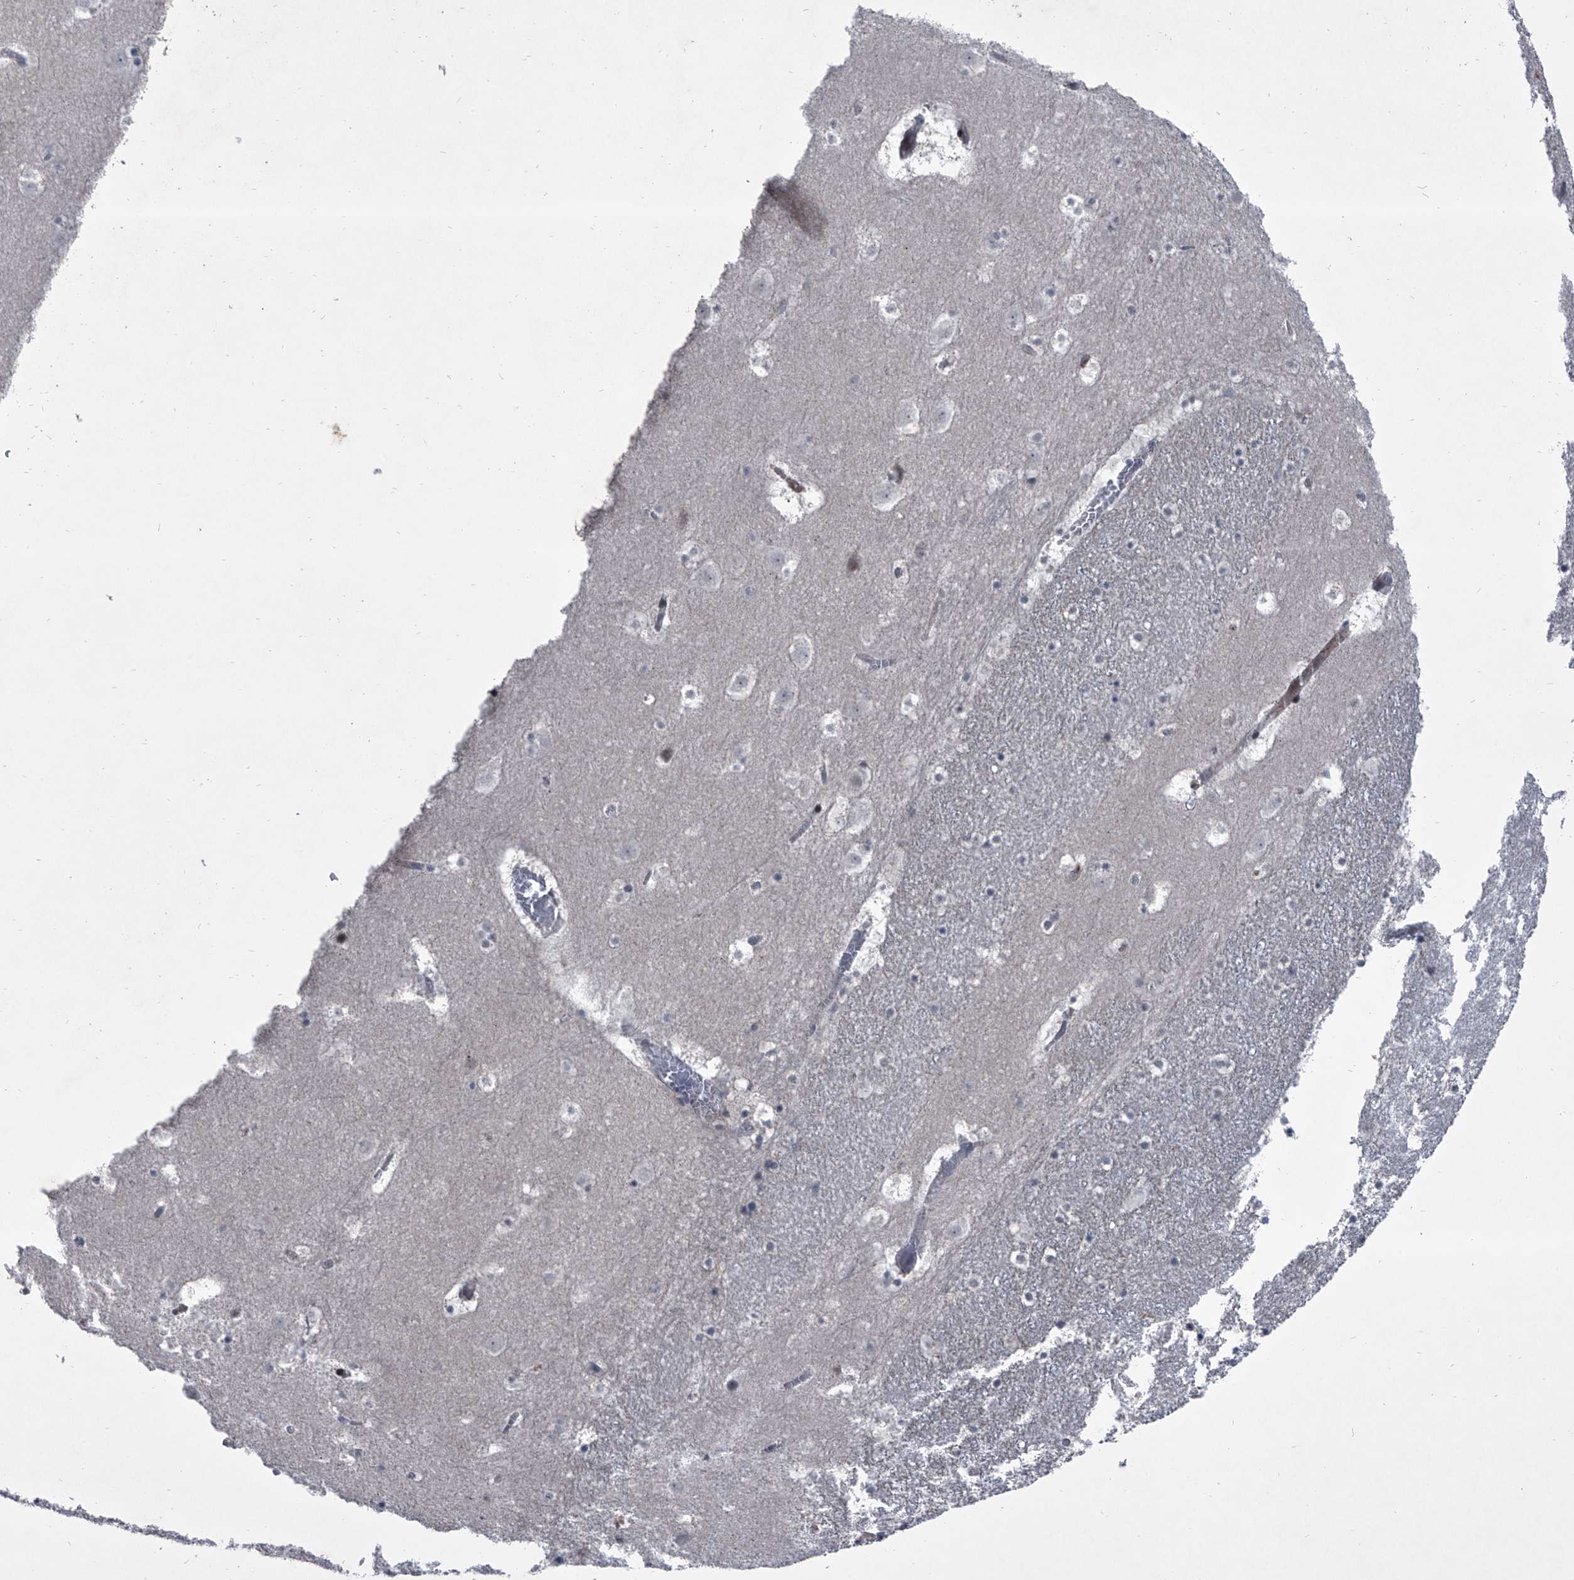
{"staining": {"intensity": "negative", "quantity": "none", "location": "none"}, "tissue": "caudate", "cell_type": "Glial cells", "image_type": "normal", "snomed": [{"axis": "morphology", "description": "Normal tissue, NOS"}, {"axis": "topography", "description": "Lateral ventricle wall"}], "caption": "Glial cells show no significant protein staining in normal caudate. (DAB immunohistochemistry (IHC) visualized using brightfield microscopy, high magnification).", "gene": "ELK4", "patient": {"sex": "male", "age": 45}}